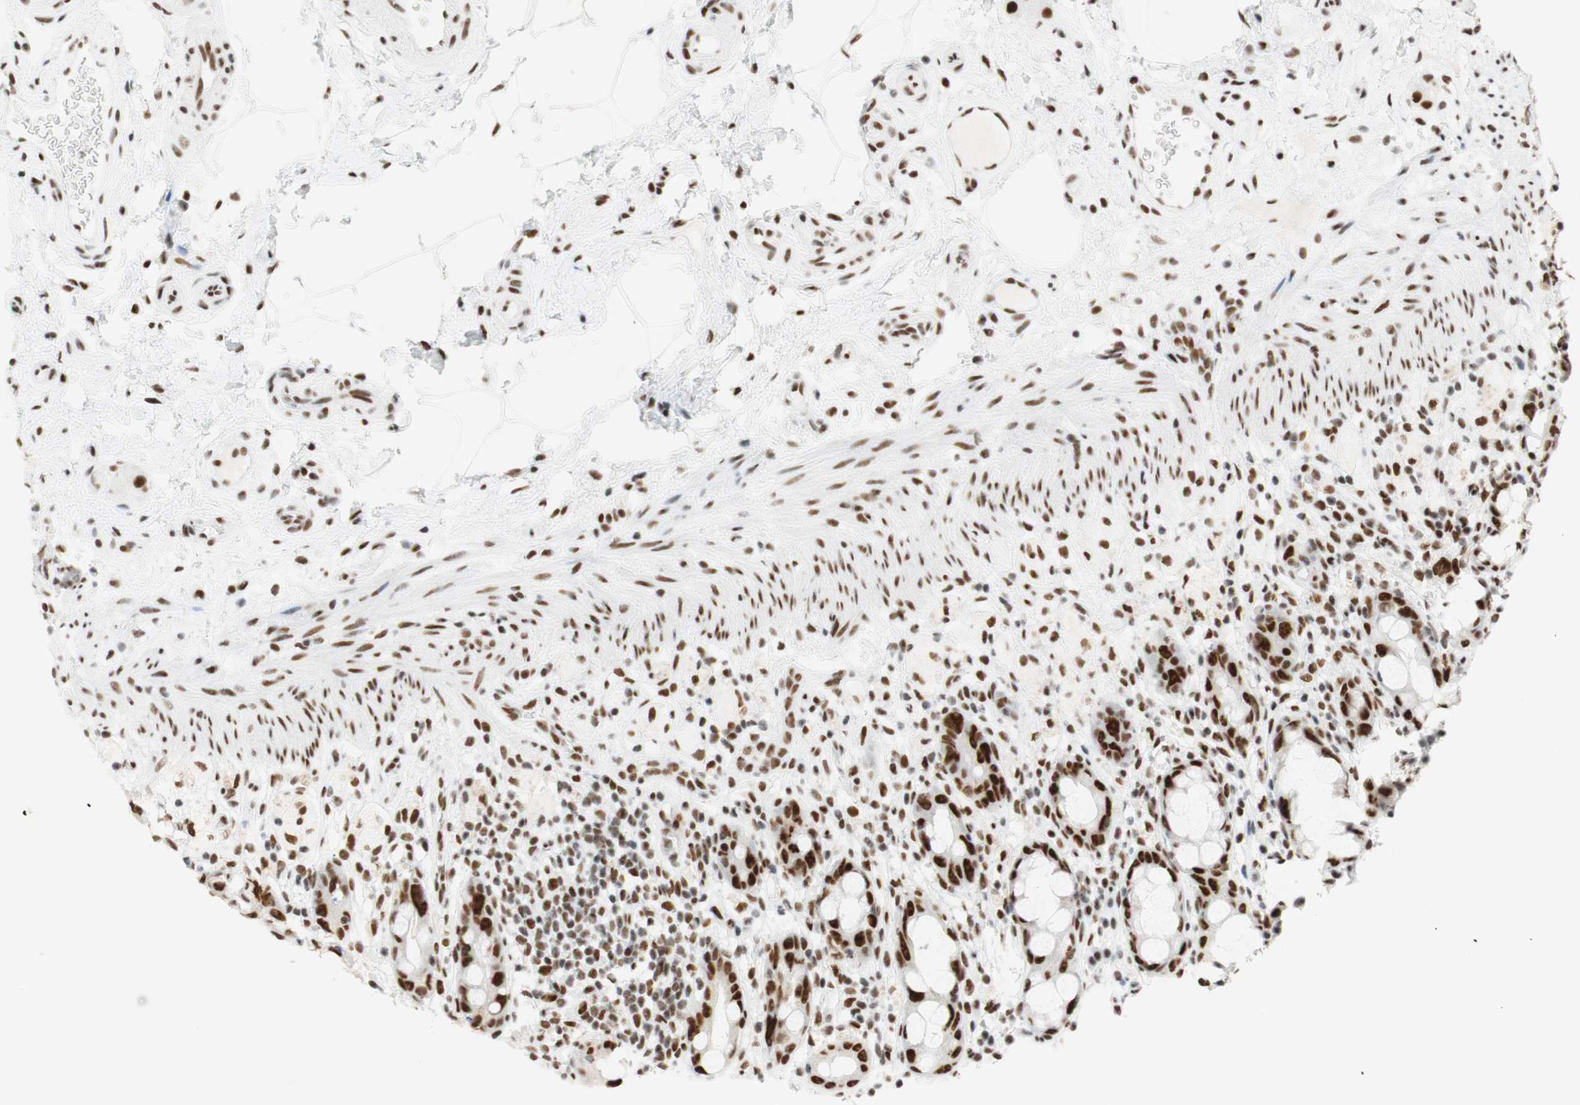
{"staining": {"intensity": "strong", "quantity": ">75%", "location": "nuclear"}, "tissue": "rectum", "cell_type": "Glandular cells", "image_type": "normal", "snomed": [{"axis": "morphology", "description": "Normal tissue, NOS"}, {"axis": "topography", "description": "Rectum"}], "caption": "Protein analysis of normal rectum shows strong nuclear positivity in about >75% of glandular cells.", "gene": "RNF20", "patient": {"sex": "male", "age": 44}}